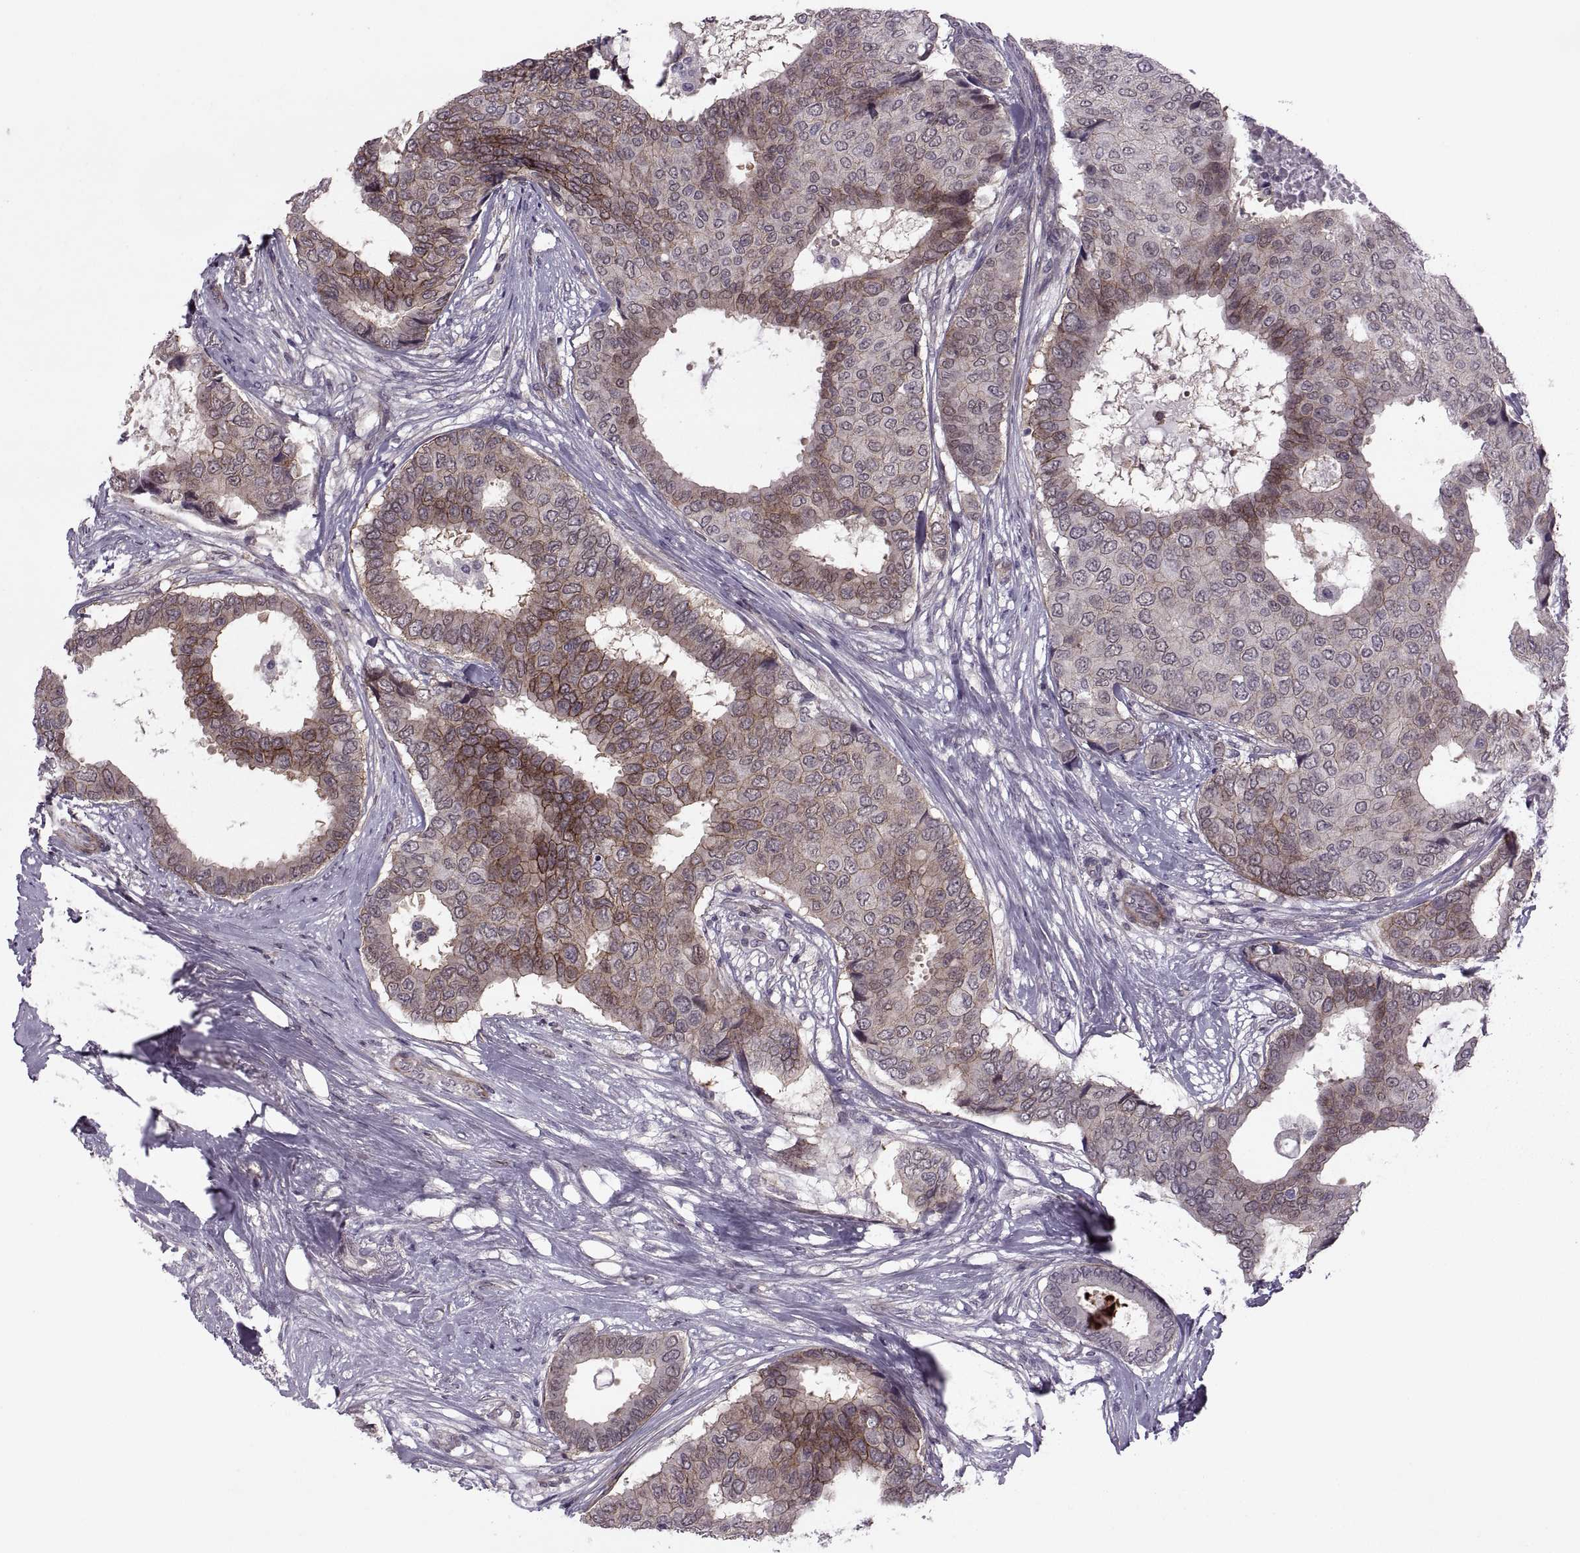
{"staining": {"intensity": "moderate", "quantity": ">75%", "location": "cytoplasmic/membranous"}, "tissue": "breast cancer", "cell_type": "Tumor cells", "image_type": "cancer", "snomed": [{"axis": "morphology", "description": "Duct carcinoma"}, {"axis": "topography", "description": "Breast"}], "caption": "Immunohistochemical staining of human breast infiltrating ductal carcinoma displays moderate cytoplasmic/membranous protein positivity in about >75% of tumor cells.", "gene": "ODF3", "patient": {"sex": "female", "age": 75}}